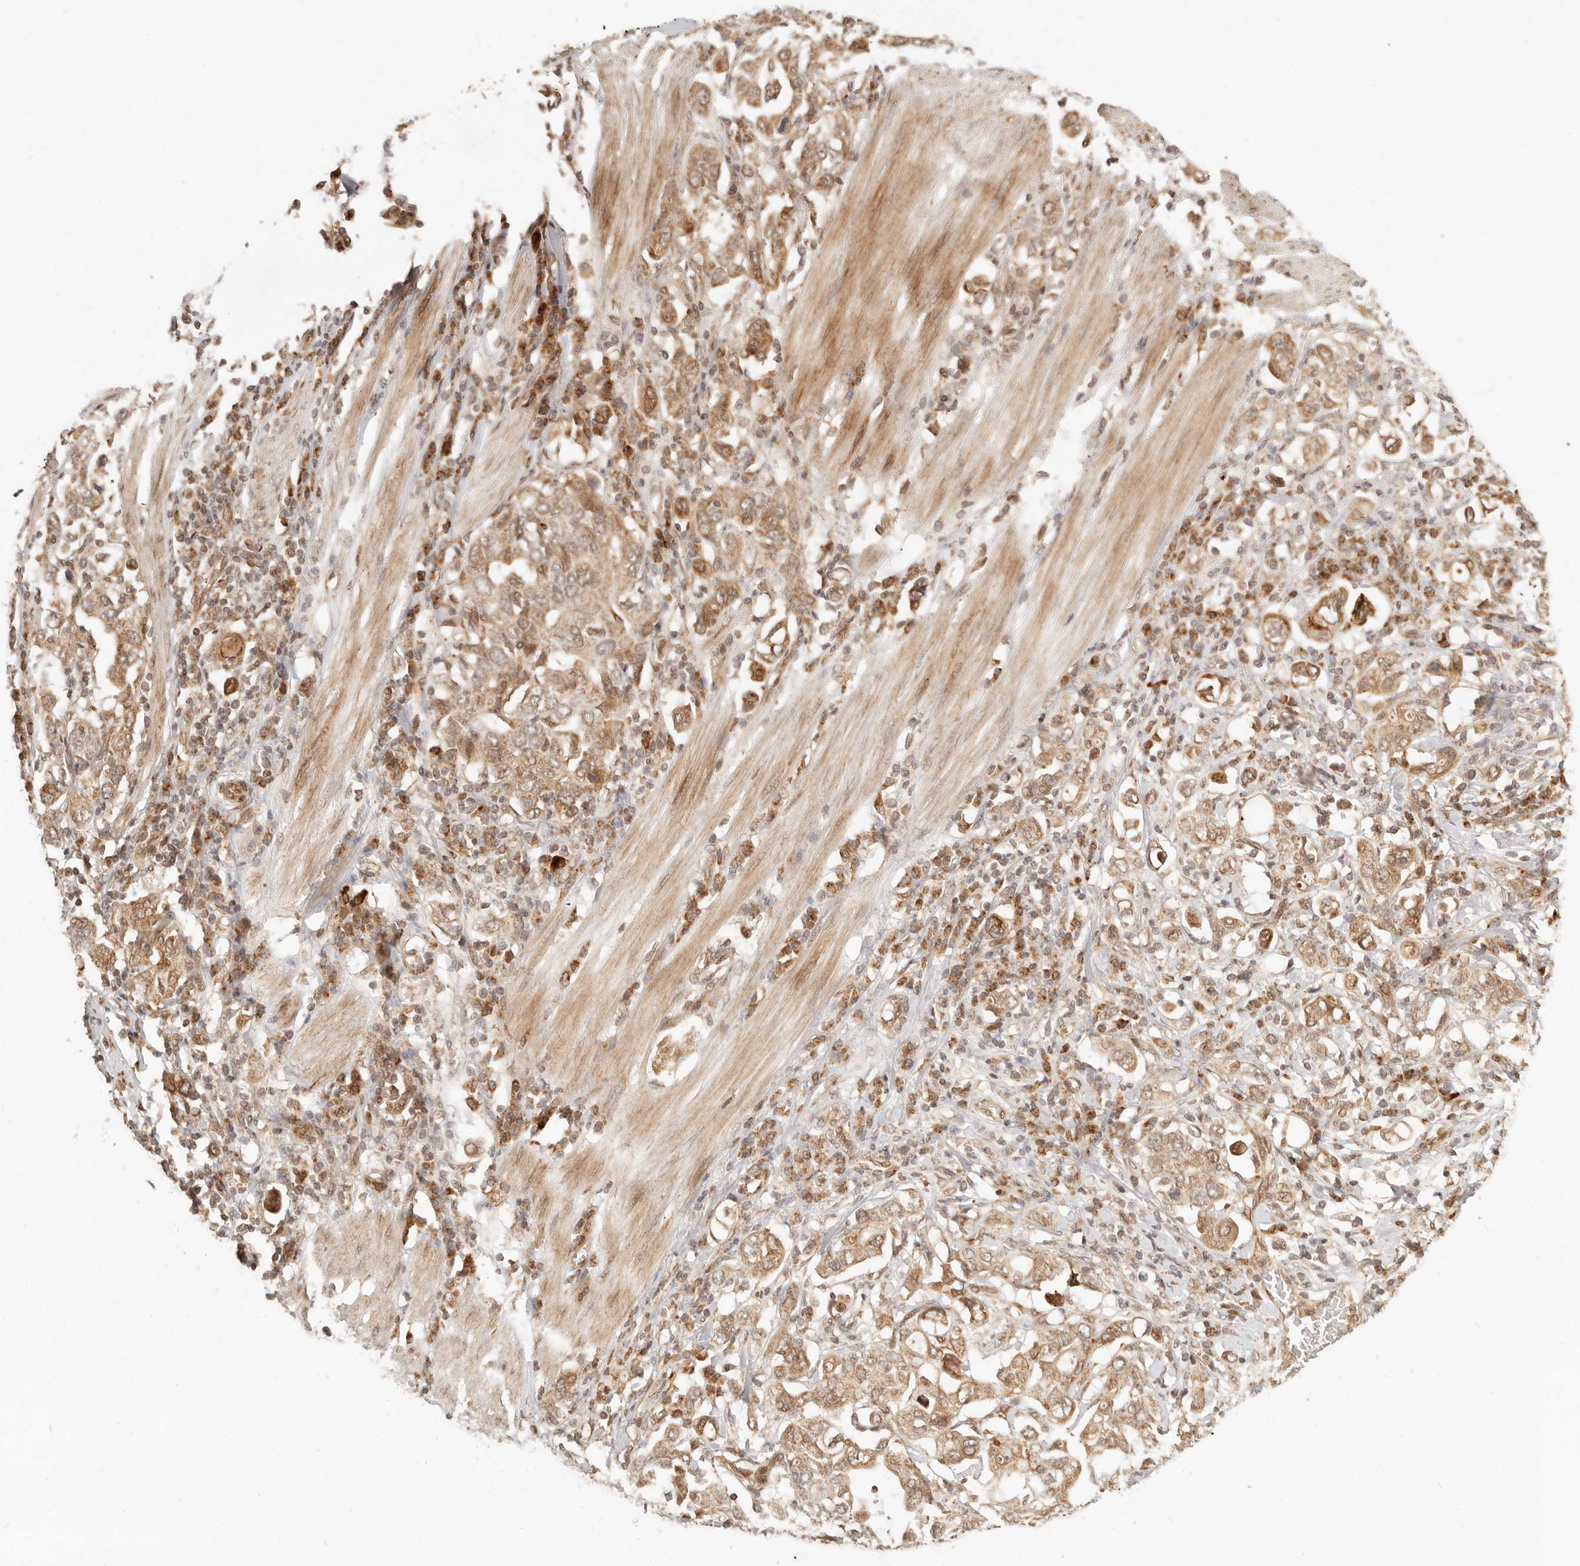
{"staining": {"intensity": "moderate", "quantity": ">75%", "location": "cytoplasmic/membranous"}, "tissue": "stomach cancer", "cell_type": "Tumor cells", "image_type": "cancer", "snomed": [{"axis": "morphology", "description": "Adenocarcinoma, NOS"}, {"axis": "topography", "description": "Stomach, upper"}], "caption": "A photomicrograph showing moderate cytoplasmic/membranous staining in about >75% of tumor cells in stomach cancer, as visualized by brown immunohistochemical staining.", "gene": "BAALC", "patient": {"sex": "male", "age": 62}}